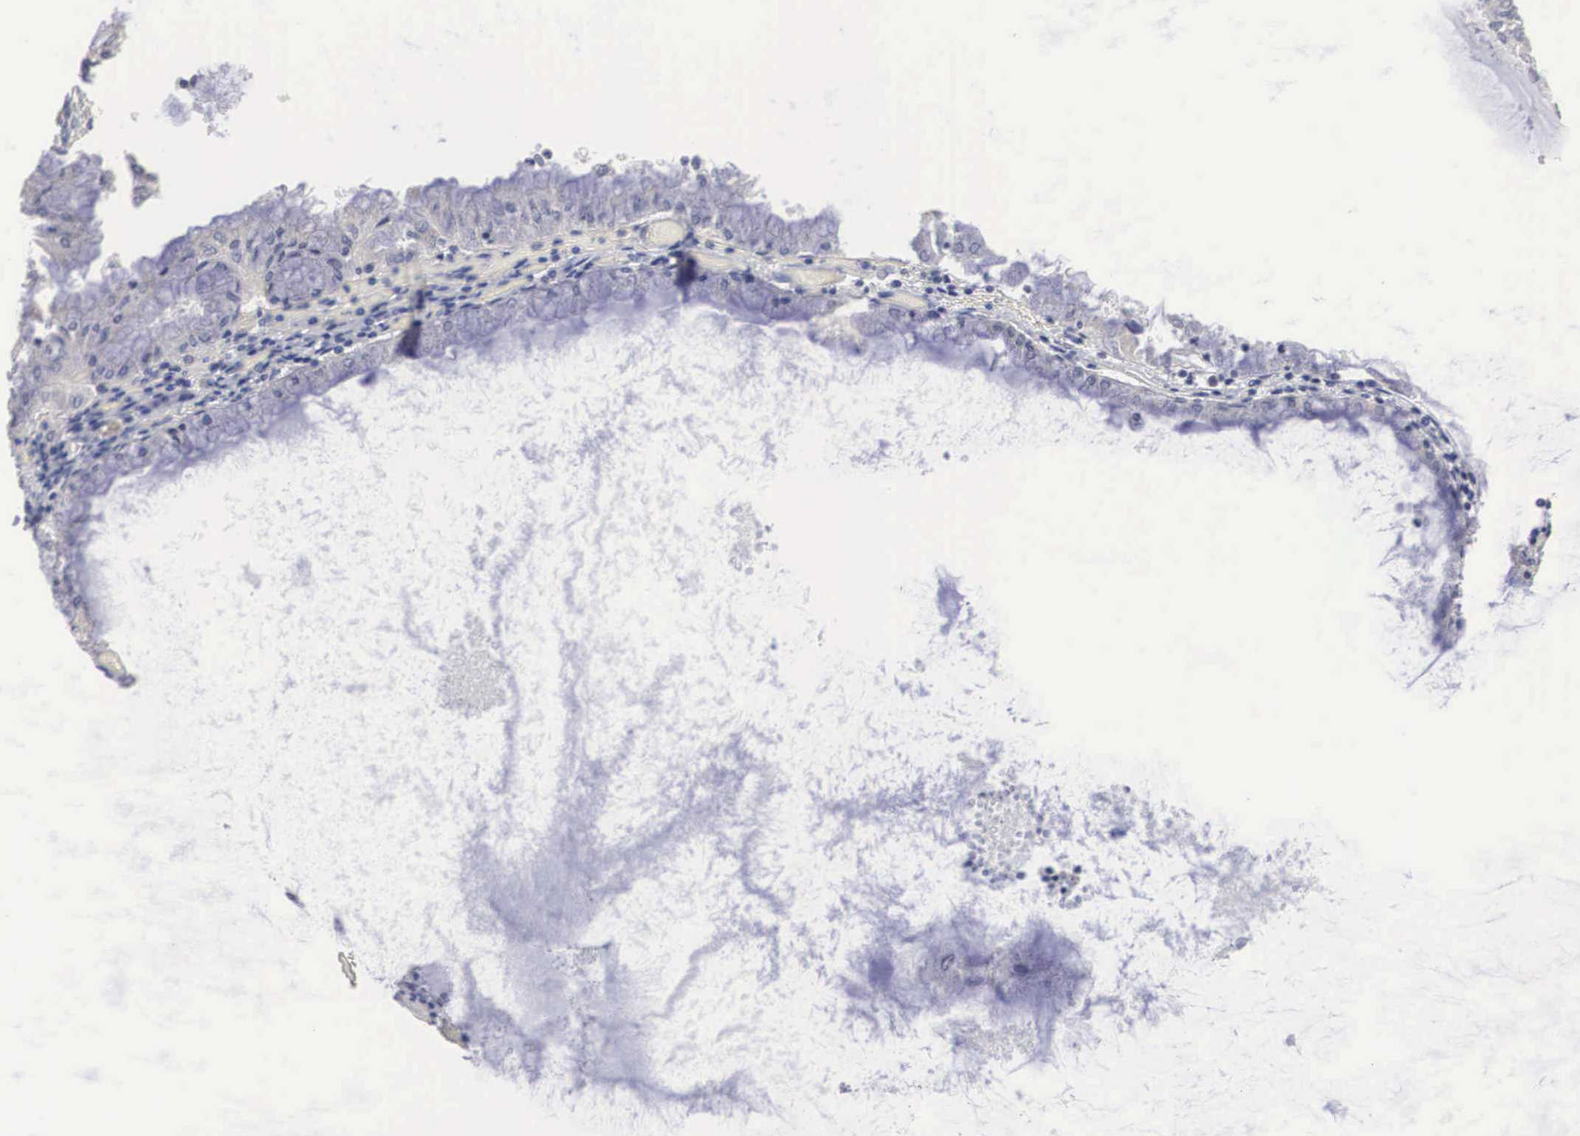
{"staining": {"intensity": "weak", "quantity": "25%-75%", "location": "cytoplasmic/membranous"}, "tissue": "endometrial cancer", "cell_type": "Tumor cells", "image_type": "cancer", "snomed": [{"axis": "morphology", "description": "Adenocarcinoma, NOS"}, {"axis": "topography", "description": "Endometrium"}], "caption": "Immunohistochemical staining of endometrial cancer (adenocarcinoma) reveals low levels of weak cytoplasmic/membranous protein positivity in approximately 25%-75% of tumor cells.", "gene": "HMOX1", "patient": {"sex": "female", "age": 79}}